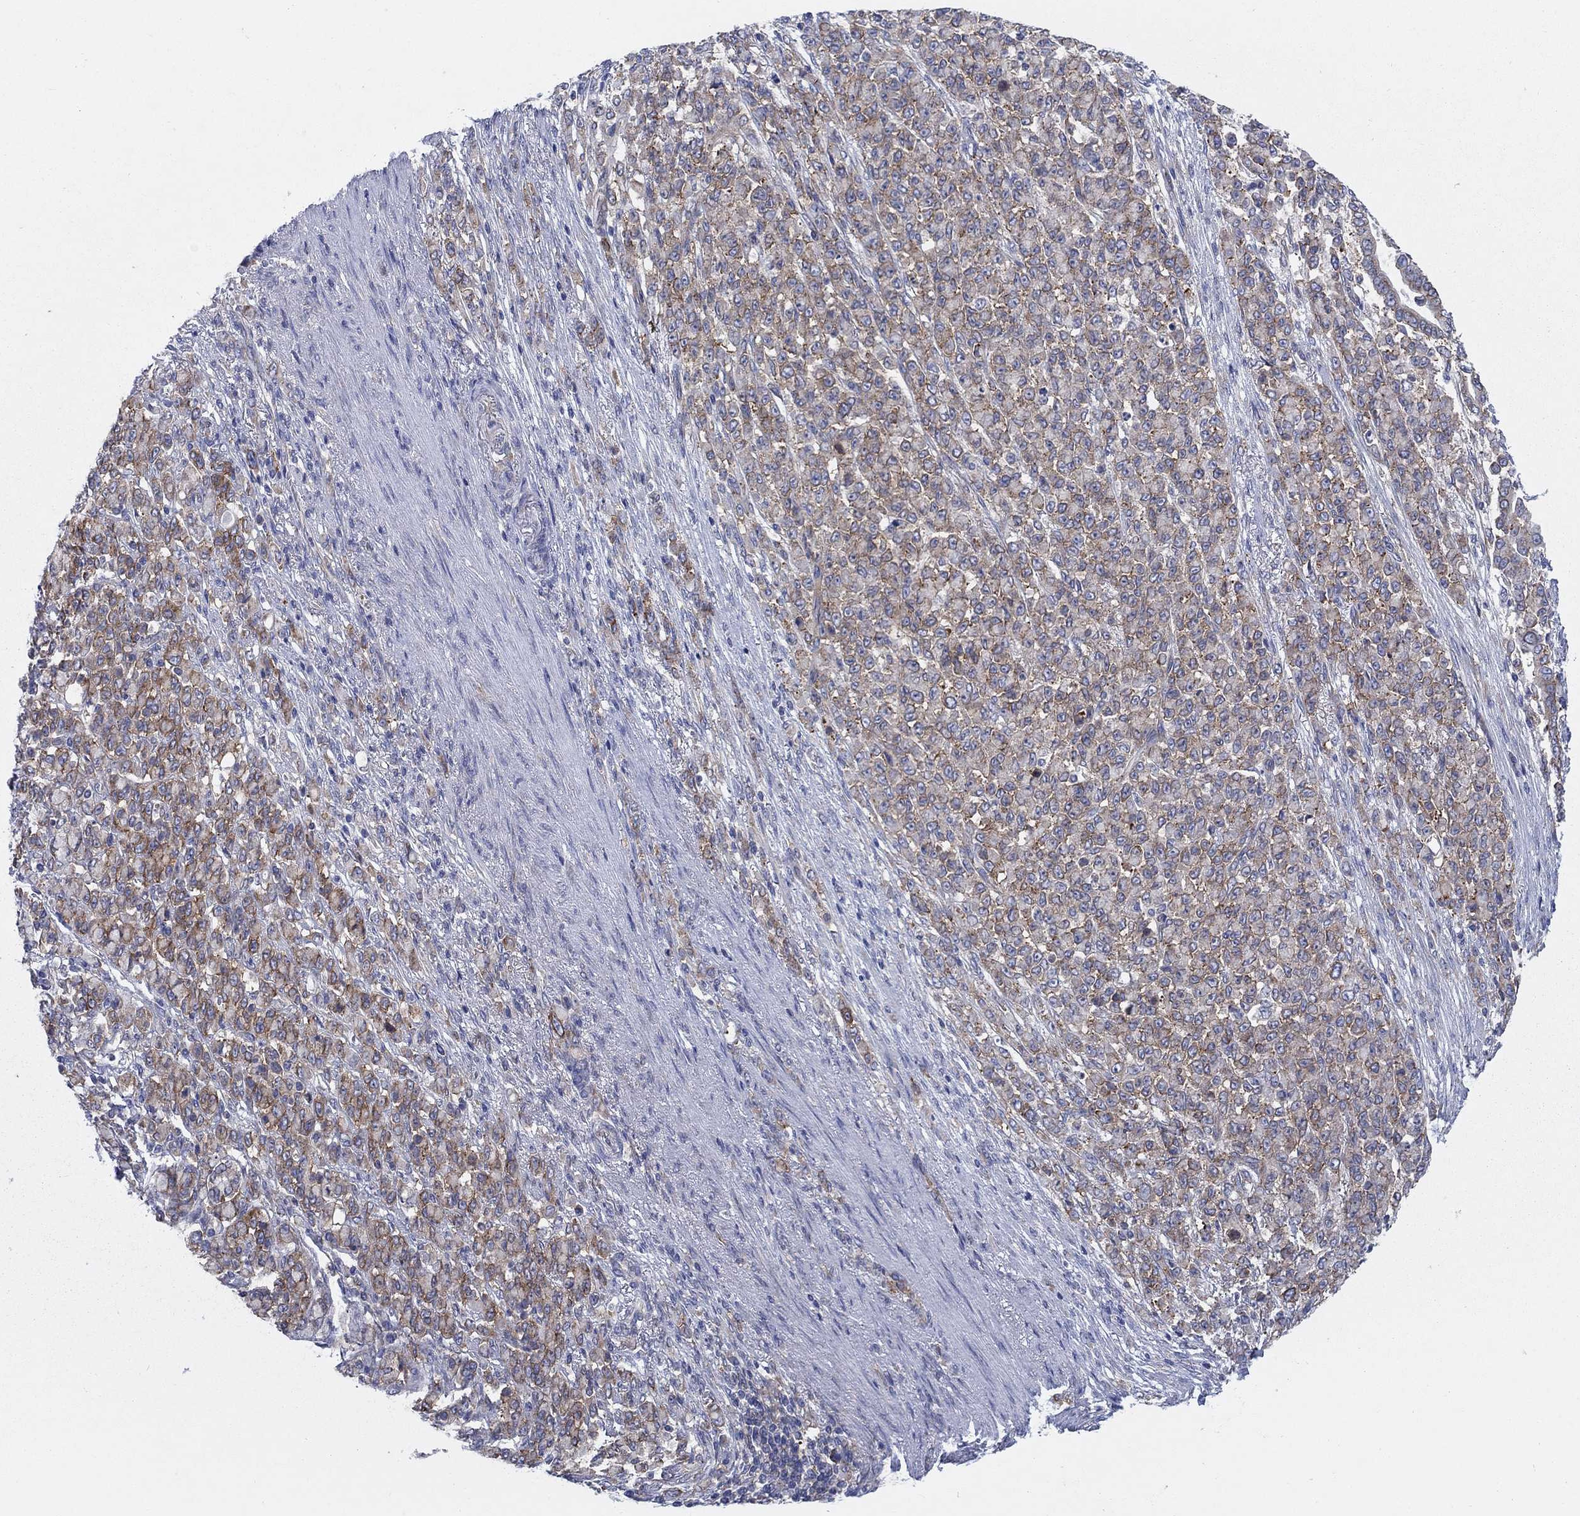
{"staining": {"intensity": "moderate", "quantity": "25%-75%", "location": "cytoplasmic/membranous"}, "tissue": "stomach cancer", "cell_type": "Tumor cells", "image_type": "cancer", "snomed": [{"axis": "morphology", "description": "Normal tissue, NOS"}, {"axis": "morphology", "description": "Adenocarcinoma, NOS"}, {"axis": "topography", "description": "Stomach"}], "caption": "Brown immunohistochemical staining in stomach adenocarcinoma displays moderate cytoplasmic/membranous staining in about 25%-75% of tumor cells.", "gene": "TMEM59", "patient": {"sex": "female", "age": 79}}